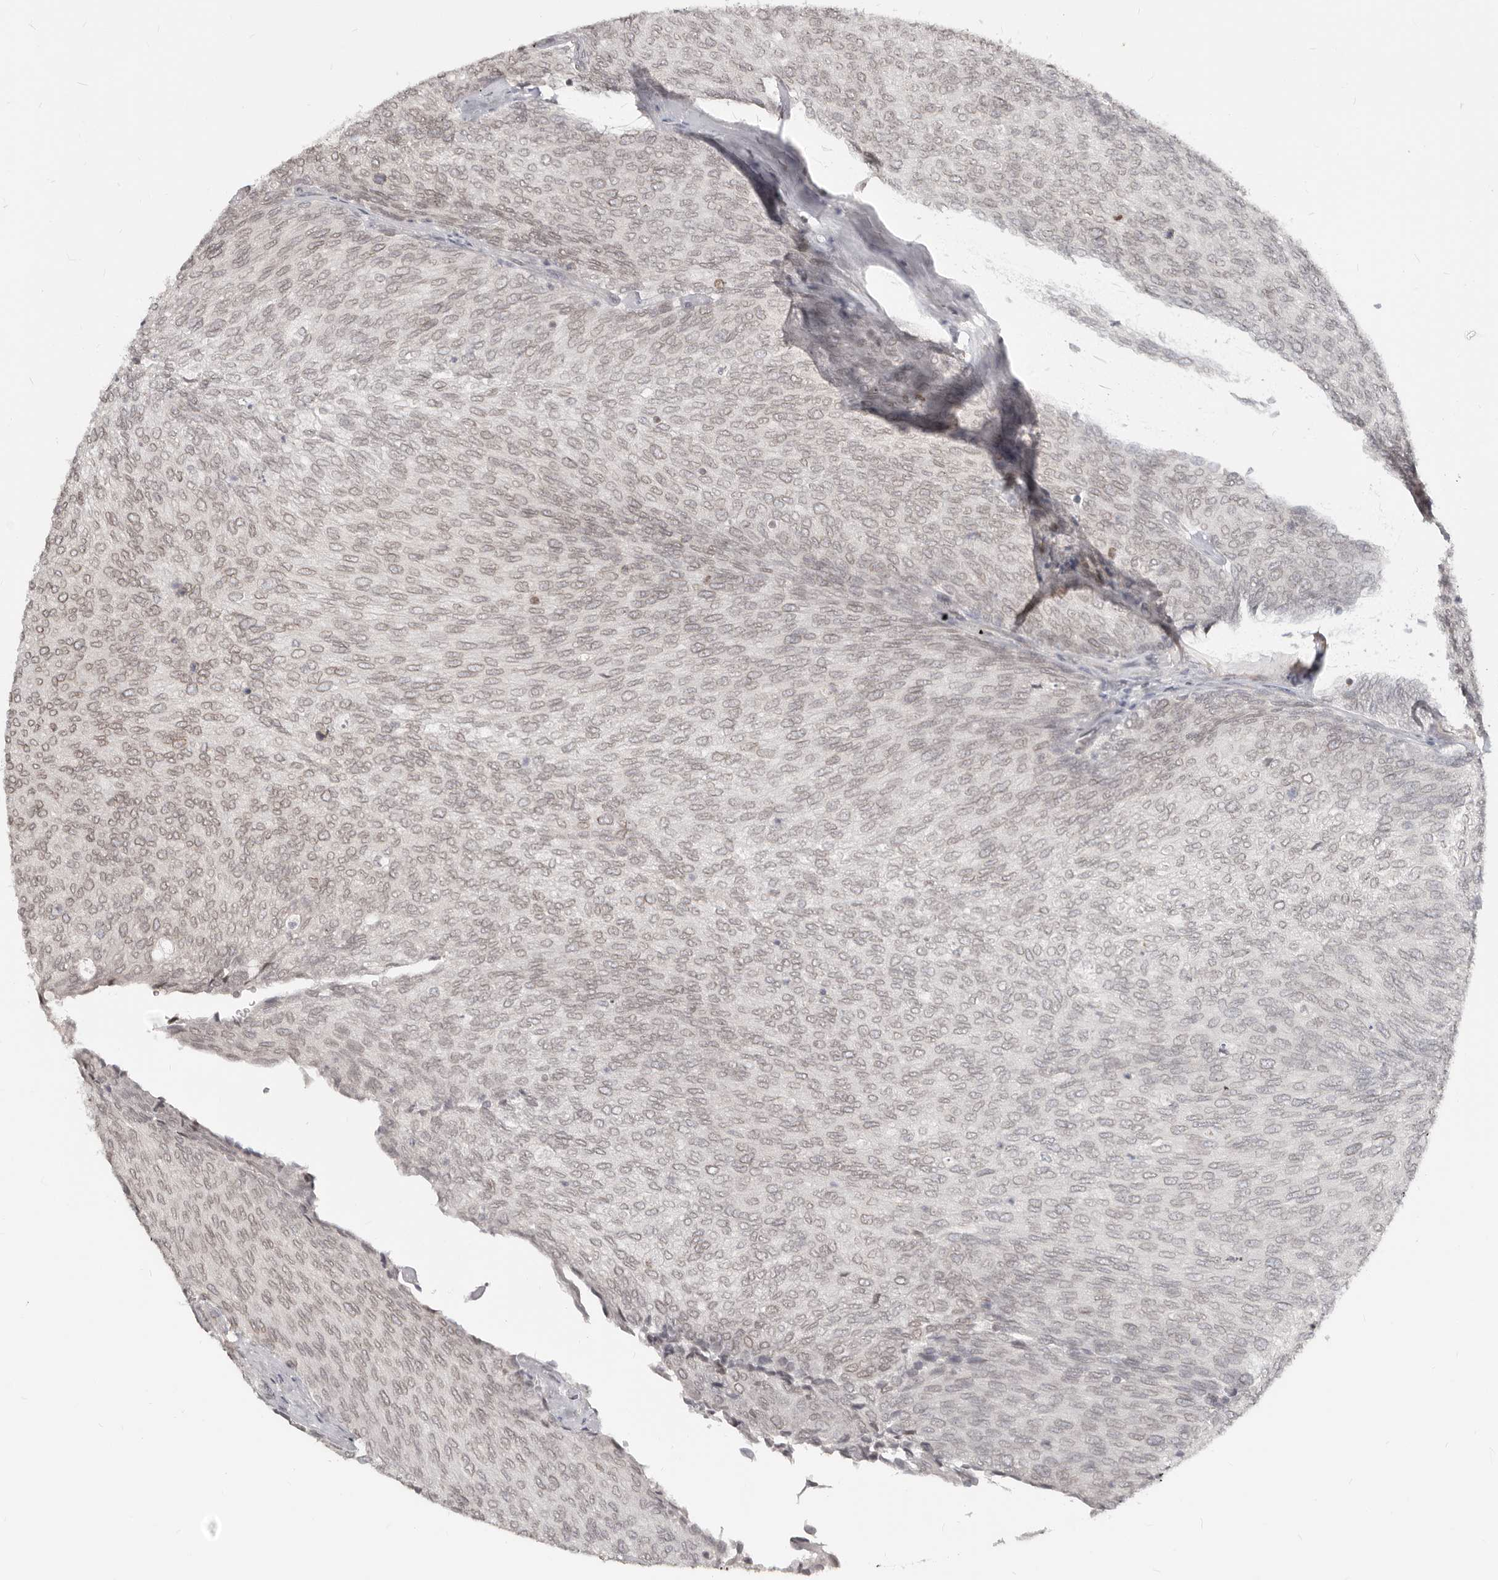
{"staining": {"intensity": "weak", "quantity": ">75%", "location": "cytoplasmic/membranous,nuclear"}, "tissue": "urothelial cancer", "cell_type": "Tumor cells", "image_type": "cancer", "snomed": [{"axis": "morphology", "description": "Urothelial carcinoma, Low grade"}, {"axis": "topography", "description": "Urinary bladder"}], "caption": "The histopathology image shows immunohistochemical staining of urothelial carcinoma (low-grade). There is weak cytoplasmic/membranous and nuclear expression is present in approximately >75% of tumor cells.", "gene": "NUP153", "patient": {"sex": "female", "age": 79}}